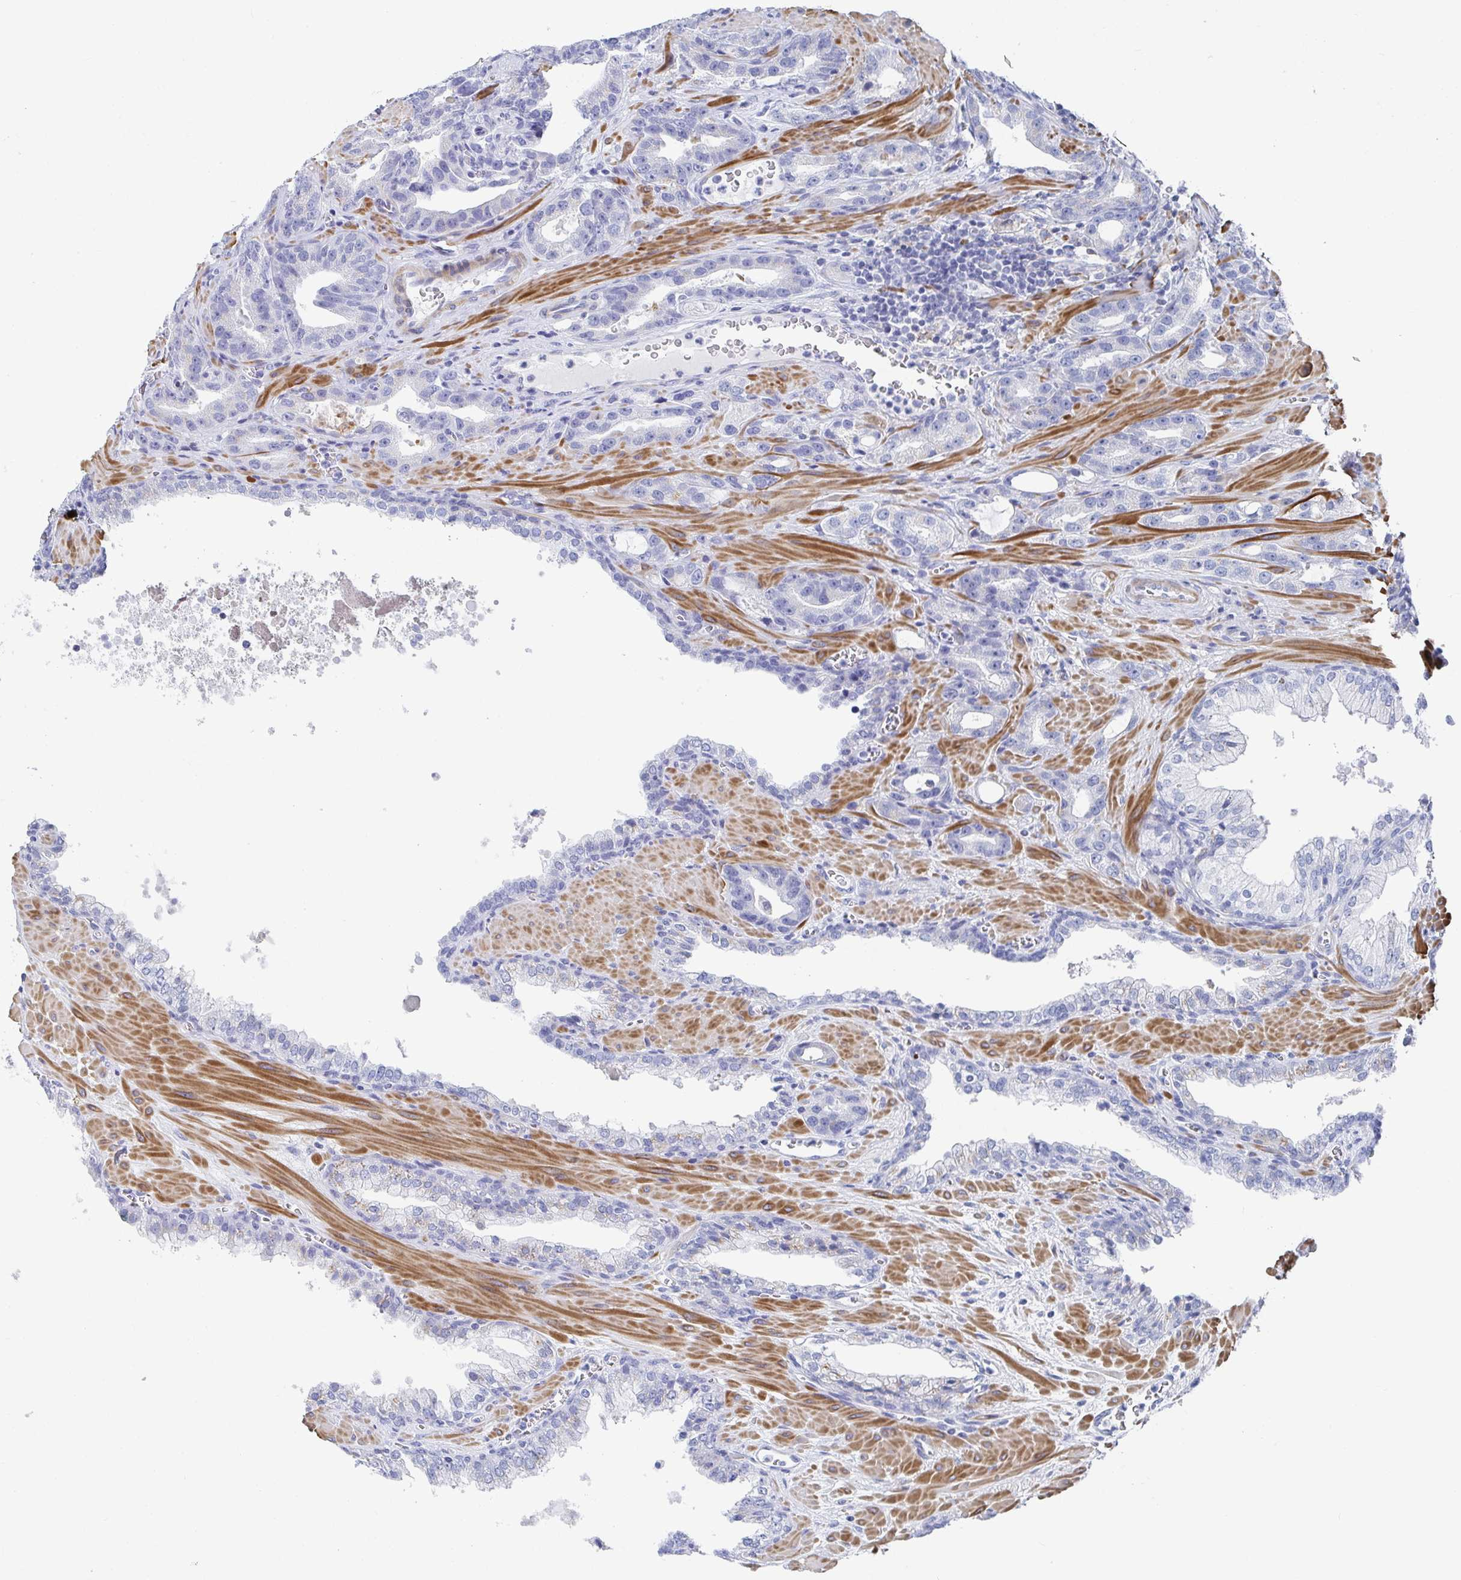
{"staining": {"intensity": "negative", "quantity": "none", "location": "none"}, "tissue": "prostate cancer", "cell_type": "Tumor cells", "image_type": "cancer", "snomed": [{"axis": "morphology", "description": "Adenocarcinoma, High grade"}, {"axis": "topography", "description": "Prostate"}], "caption": "Micrograph shows no protein expression in tumor cells of prostate adenocarcinoma (high-grade) tissue.", "gene": "ZFP82", "patient": {"sex": "male", "age": 65}}